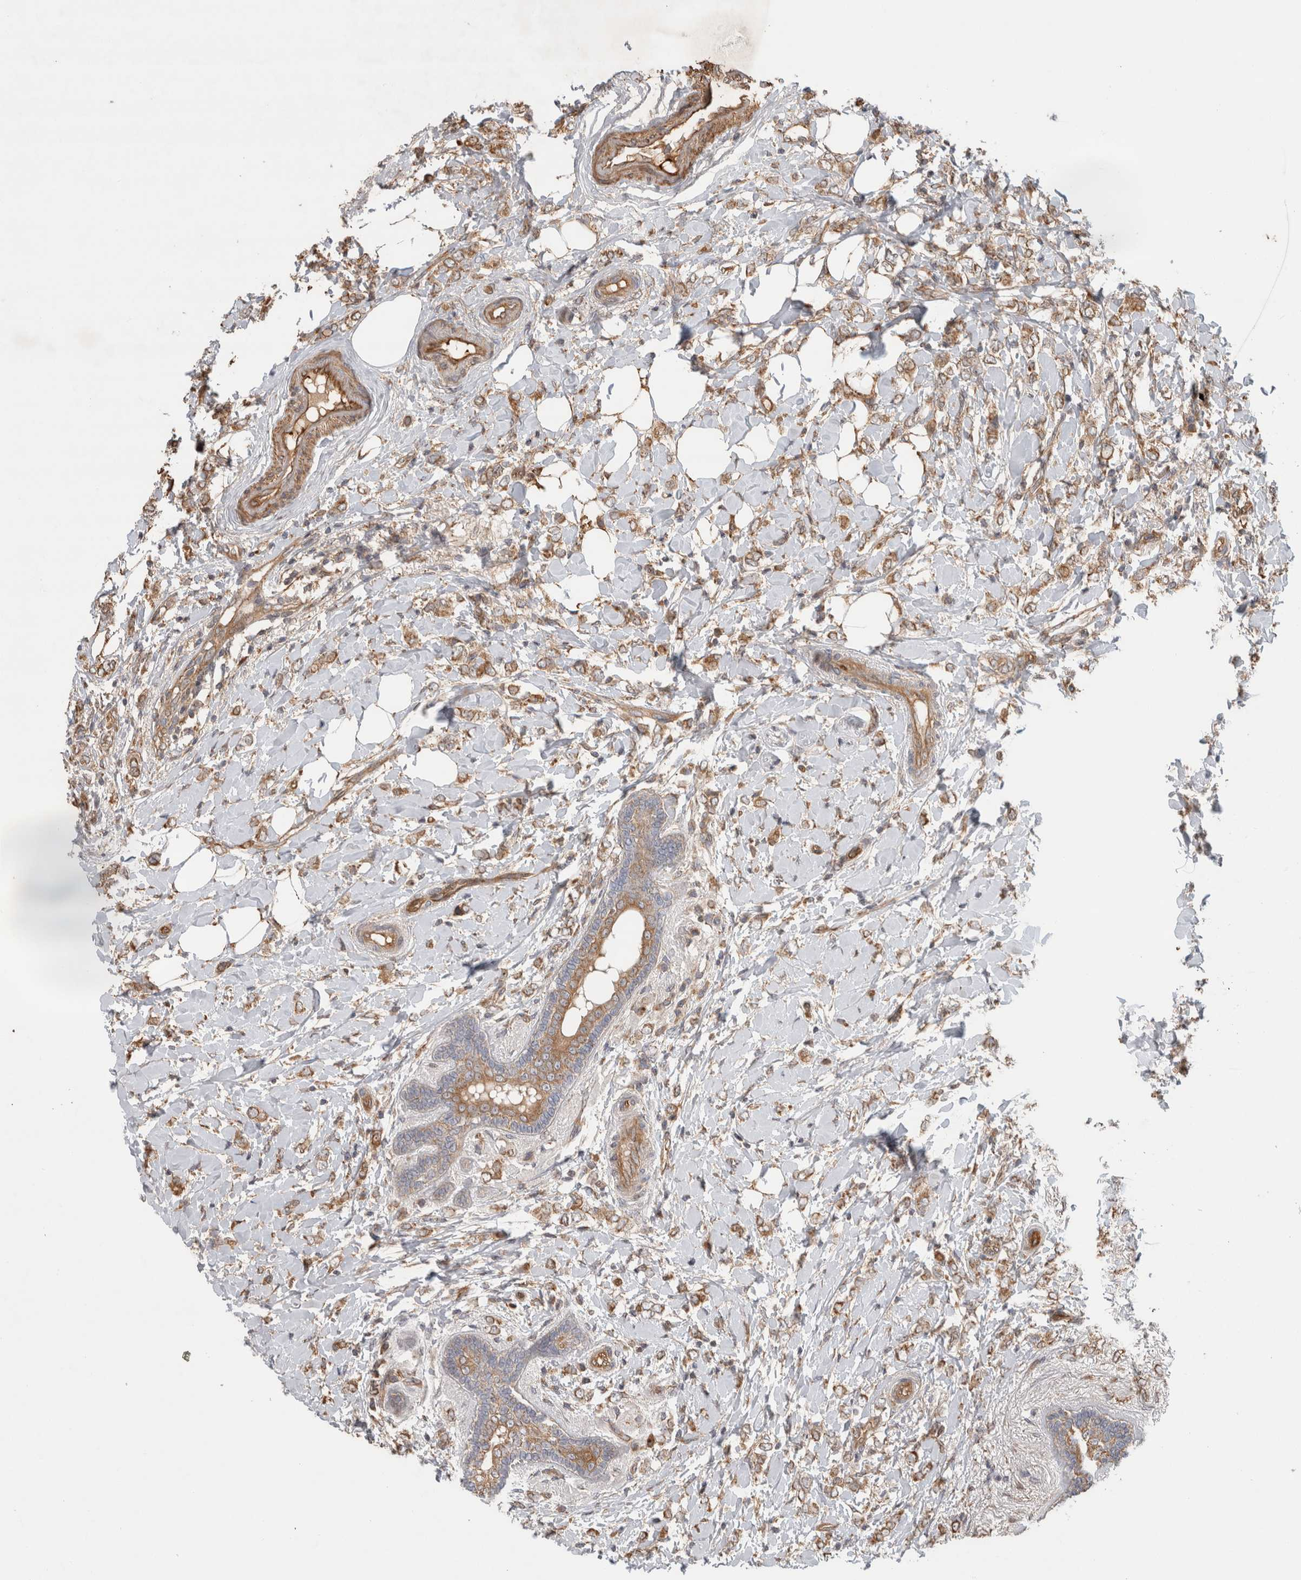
{"staining": {"intensity": "moderate", "quantity": ">75%", "location": "cytoplasmic/membranous"}, "tissue": "breast cancer", "cell_type": "Tumor cells", "image_type": "cancer", "snomed": [{"axis": "morphology", "description": "Normal tissue, NOS"}, {"axis": "morphology", "description": "Lobular carcinoma"}, {"axis": "topography", "description": "Breast"}], "caption": "Protein analysis of breast lobular carcinoma tissue shows moderate cytoplasmic/membranous expression in about >75% of tumor cells.", "gene": "TUBD1", "patient": {"sex": "female", "age": 47}}